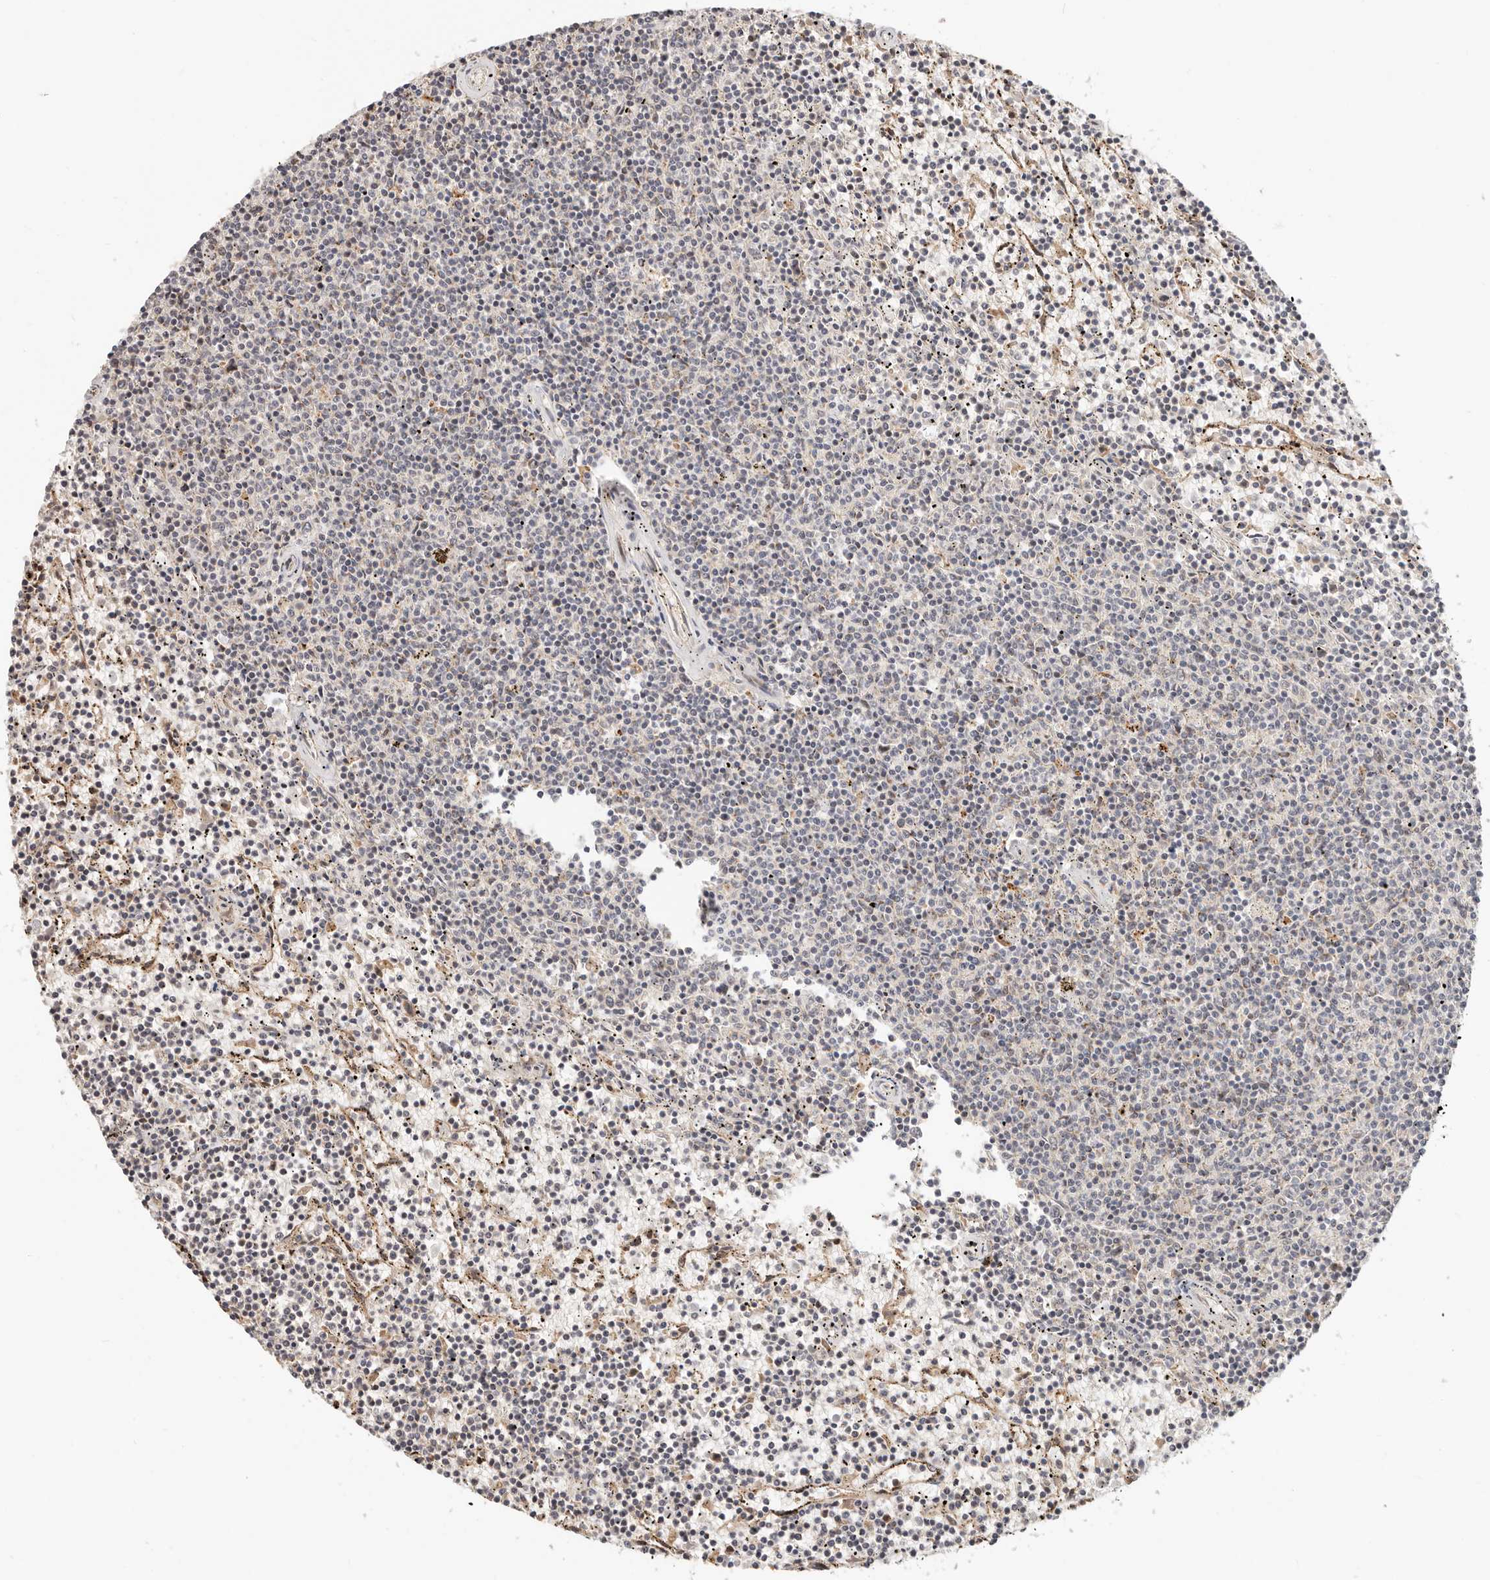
{"staining": {"intensity": "negative", "quantity": "none", "location": "none"}, "tissue": "lymphoma", "cell_type": "Tumor cells", "image_type": "cancer", "snomed": [{"axis": "morphology", "description": "Malignant lymphoma, non-Hodgkin's type, Low grade"}, {"axis": "topography", "description": "Spleen"}], "caption": "Tumor cells show no significant positivity in malignant lymphoma, non-Hodgkin's type (low-grade). Brightfield microscopy of immunohistochemistry stained with DAB (brown) and hematoxylin (blue), captured at high magnification.", "gene": "ZRANB1", "patient": {"sex": "female", "age": 50}}